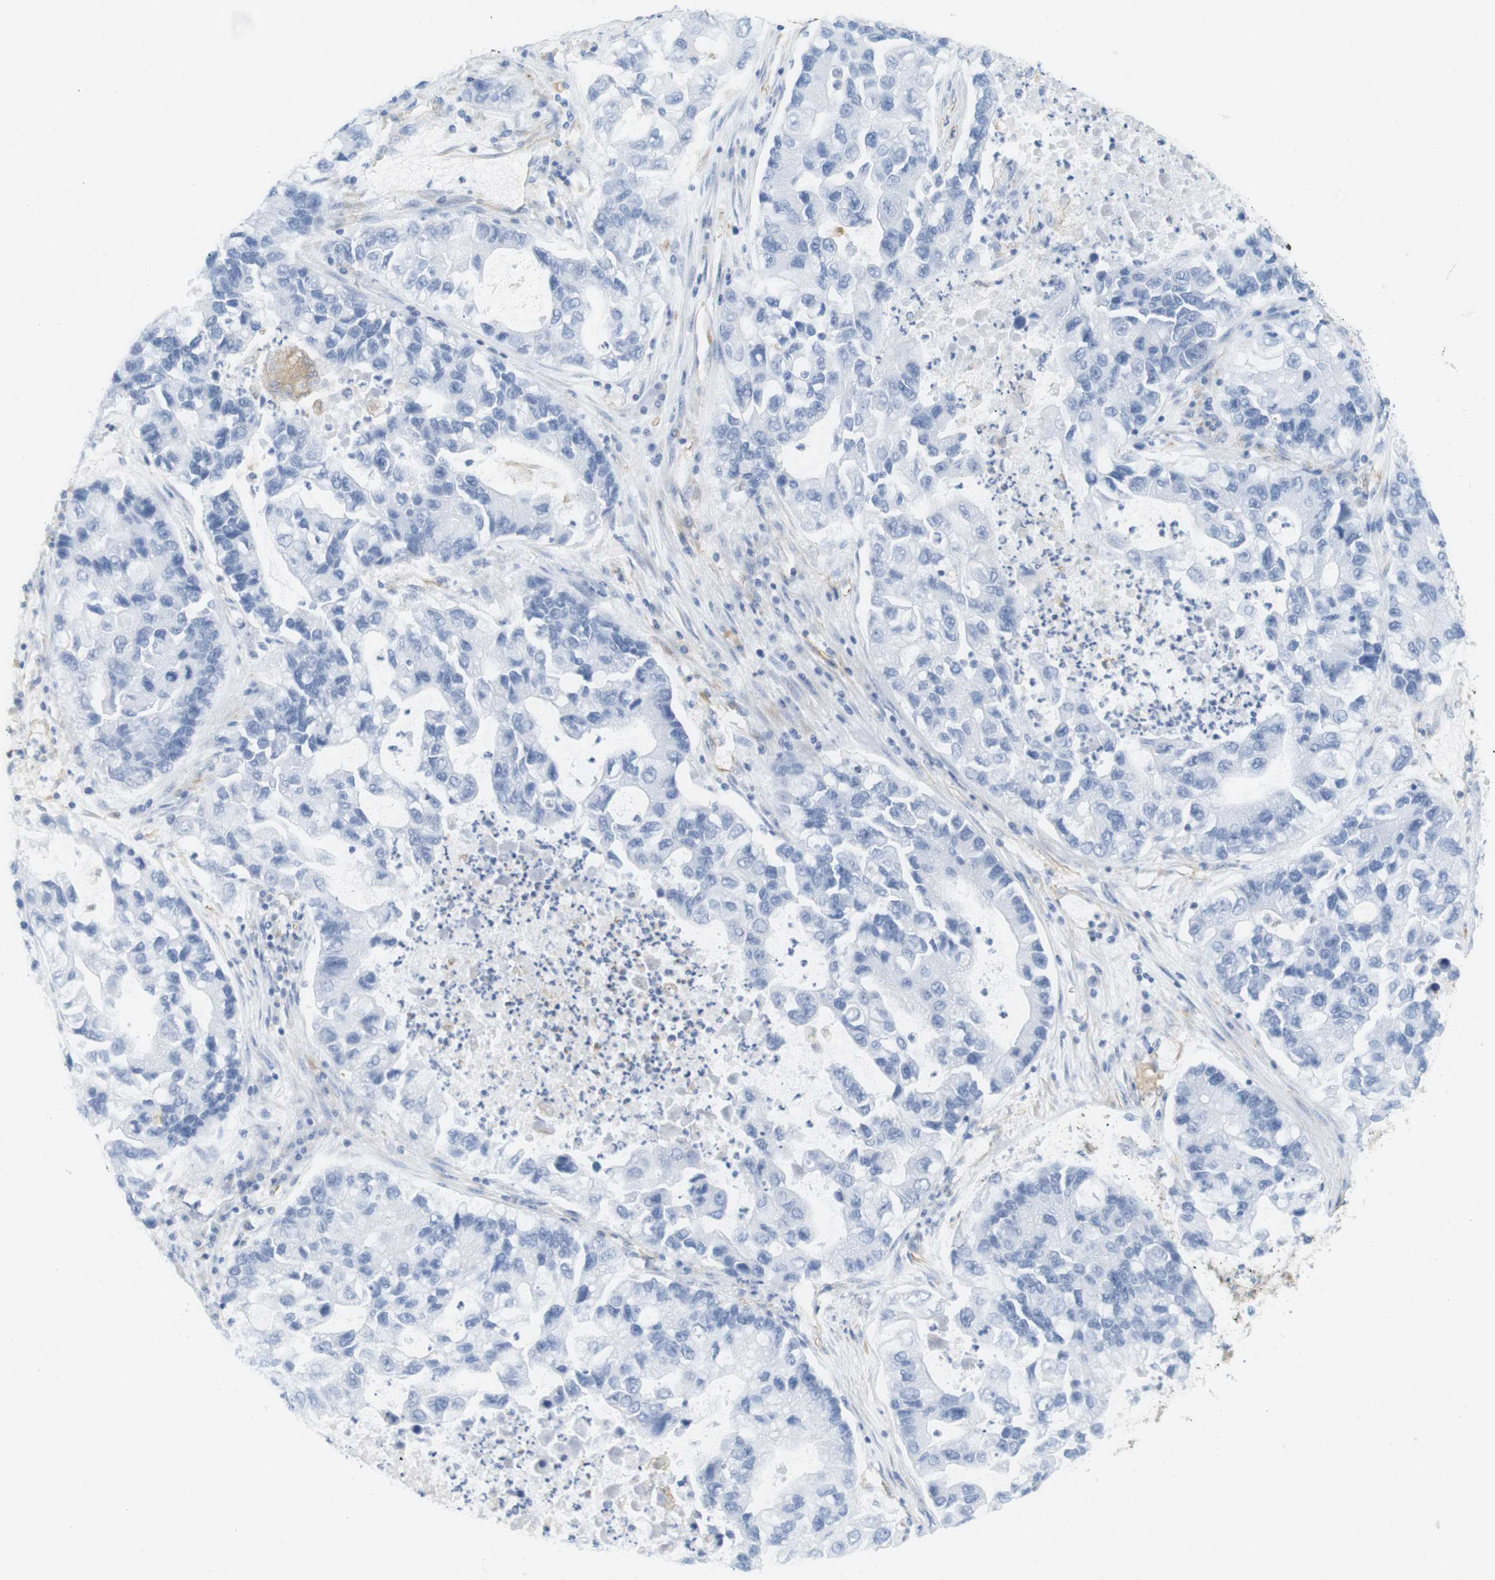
{"staining": {"intensity": "negative", "quantity": "none", "location": "none"}, "tissue": "lung cancer", "cell_type": "Tumor cells", "image_type": "cancer", "snomed": [{"axis": "morphology", "description": "Adenocarcinoma, NOS"}, {"axis": "topography", "description": "Lung"}], "caption": "Adenocarcinoma (lung) was stained to show a protein in brown. There is no significant positivity in tumor cells.", "gene": "MS4A10", "patient": {"sex": "female", "age": 51}}